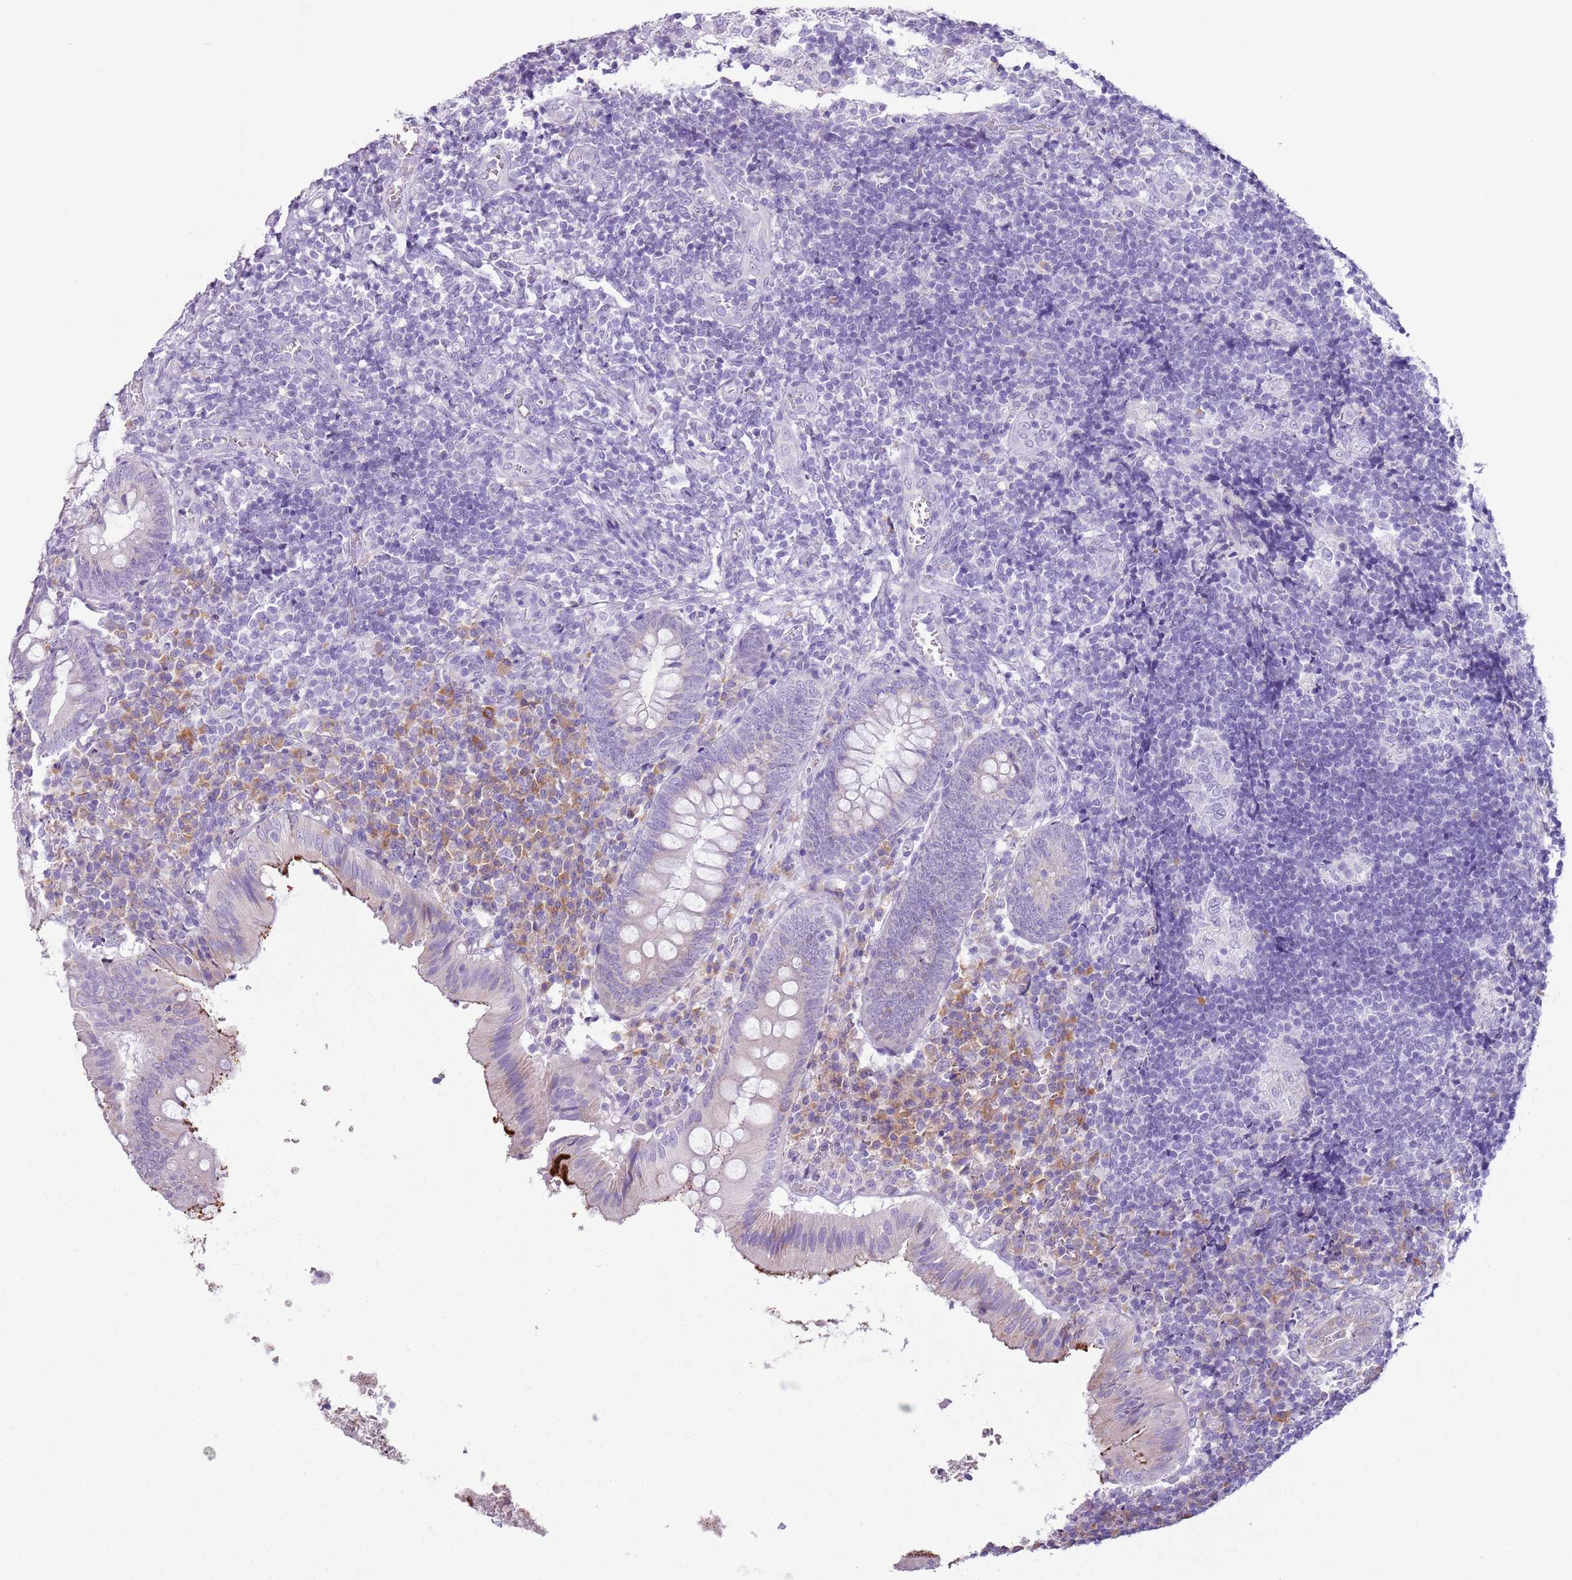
{"staining": {"intensity": "negative", "quantity": "none", "location": "none"}, "tissue": "appendix", "cell_type": "Glandular cells", "image_type": "normal", "snomed": [{"axis": "morphology", "description": "Normal tissue, NOS"}, {"axis": "topography", "description": "Appendix"}], "caption": "IHC of normal human appendix exhibits no positivity in glandular cells. (Brightfield microscopy of DAB (3,3'-diaminobenzidine) IHC at high magnification).", "gene": "HYOU1", "patient": {"sex": "male", "age": 8}}